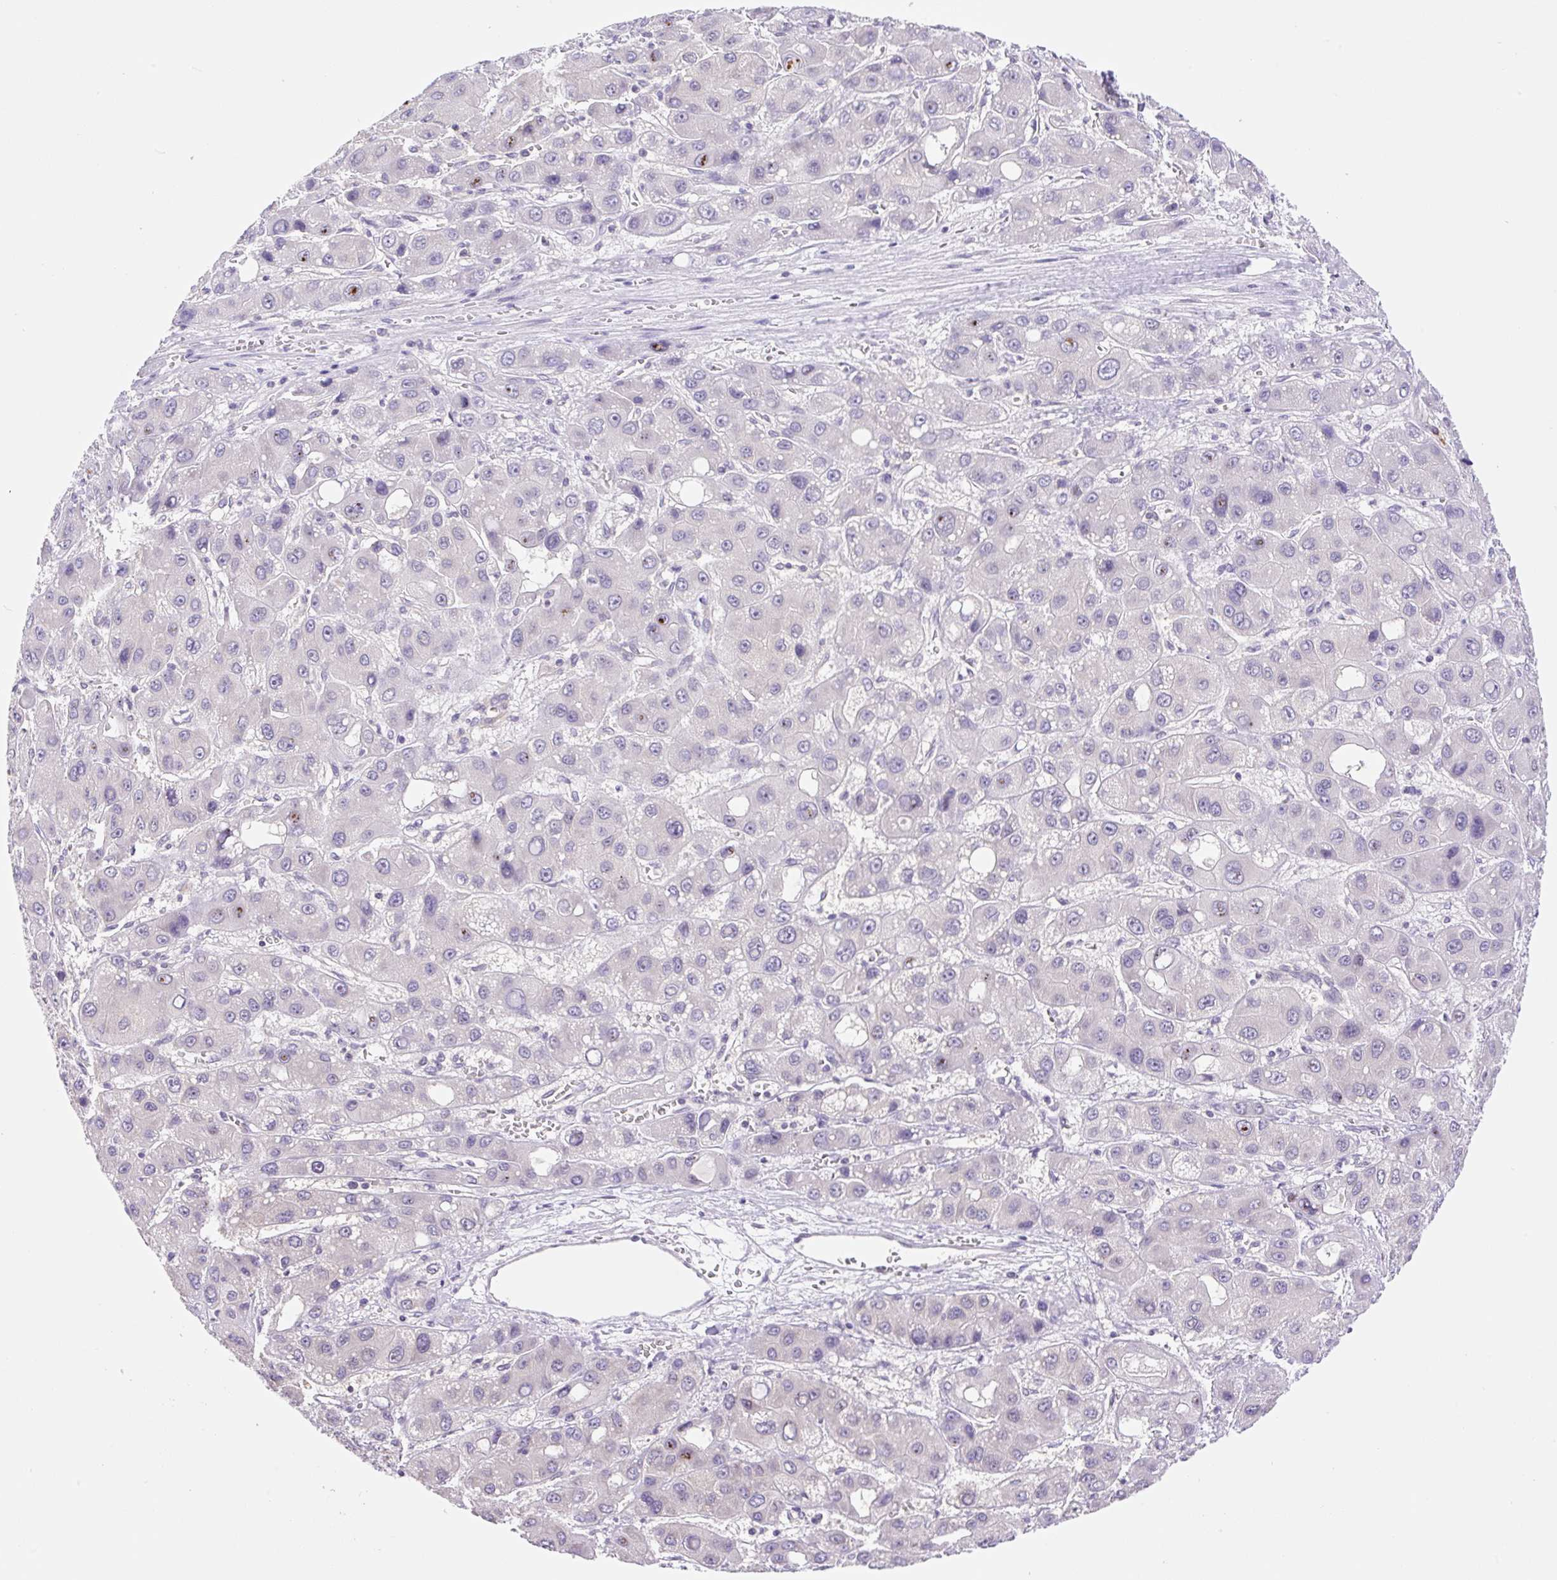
{"staining": {"intensity": "negative", "quantity": "none", "location": "none"}, "tissue": "liver cancer", "cell_type": "Tumor cells", "image_type": "cancer", "snomed": [{"axis": "morphology", "description": "Carcinoma, Hepatocellular, NOS"}, {"axis": "topography", "description": "Liver"}], "caption": "Hepatocellular carcinoma (liver) was stained to show a protein in brown. There is no significant positivity in tumor cells. (Stains: DAB IHC with hematoxylin counter stain, Microscopy: brightfield microscopy at high magnification).", "gene": "CAMK2B", "patient": {"sex": "male", "age": 55}}